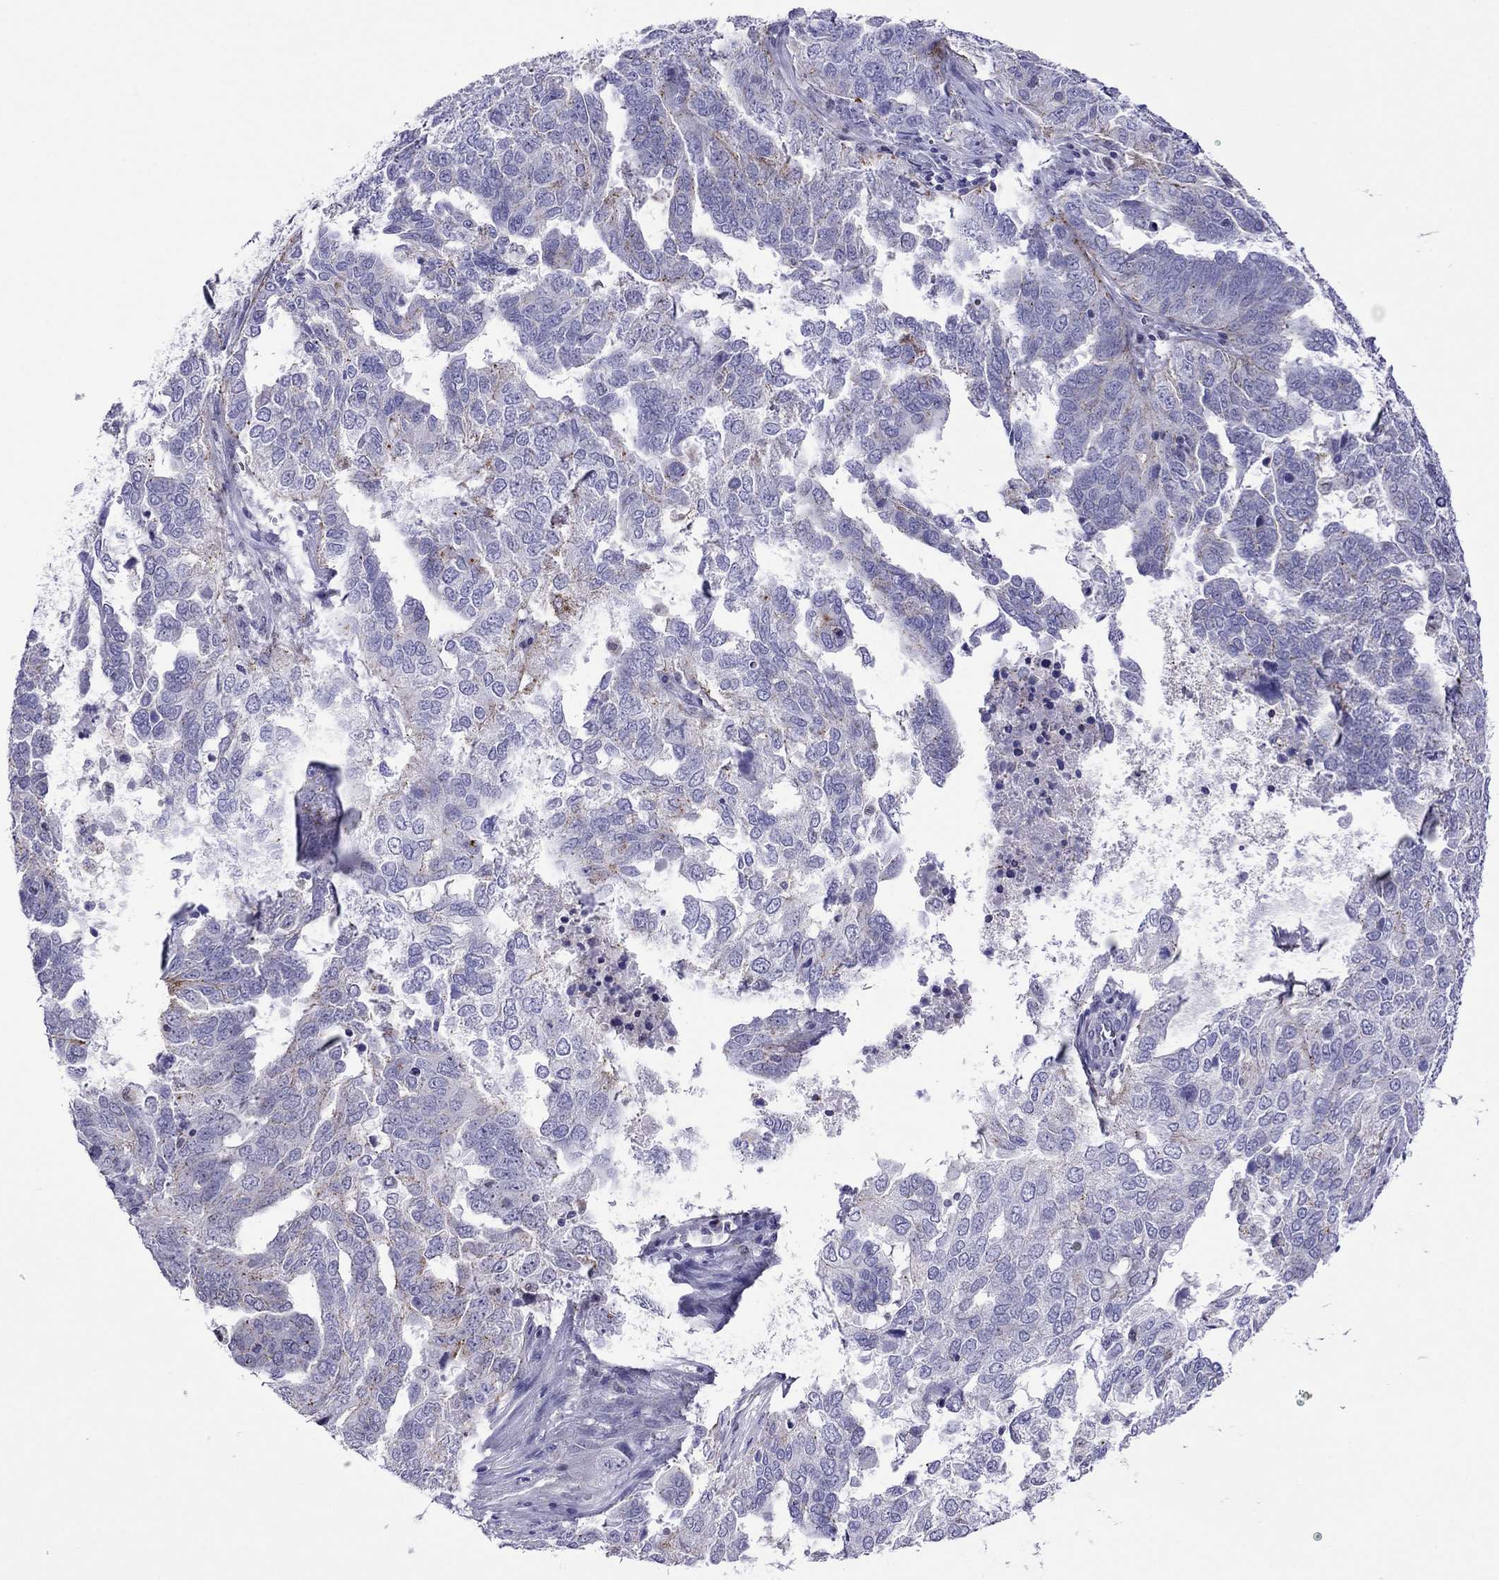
{"staining": {"intensity": "moderate", "quantity": "<25%", "location": "cytoplasmic/membranous"}, "tissue": "ovarian cancer", "cell_type": "Tumor cells", "image_type": "cancer", "snomed": [{"axis": "morphology", "description": "Carcinoma, endometroid"}, {"axis": "topography", "description": "Soft tissue"}, {"axis": "topography", "description": "Ovary"}], "caption": "A micrograph of human ovarian cancer stained for a protein shows moderate cytoplasmic/membranous brown staining in tumor cells. (DAB IHC with brightfield microscopy, high magnification).", "gene": "MPZ", "patient": {"sex": "female", "age": 52}}